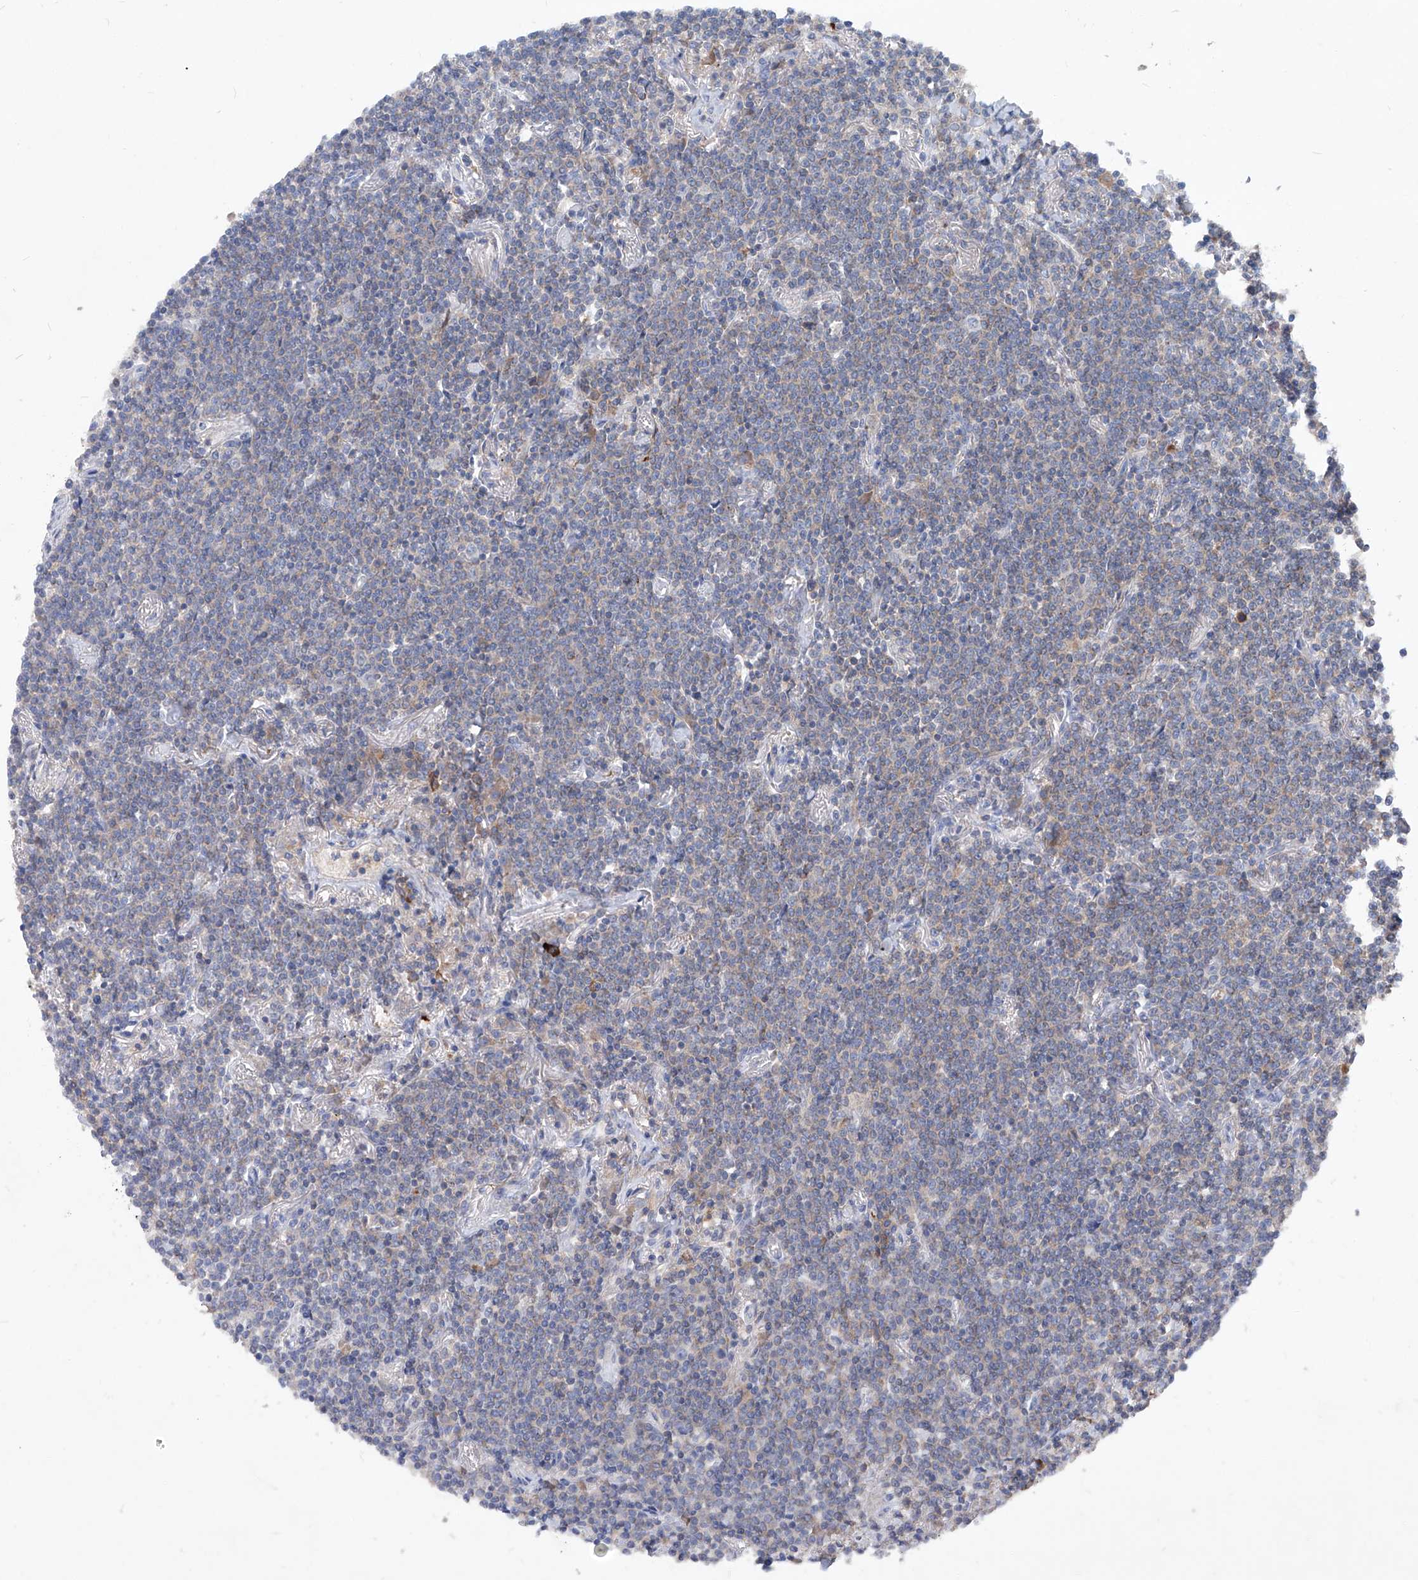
{"staining": {"intensity": "negative", "quantity": "none", "location": "none"}, "tissue": "lymphoma", "cell_type": "Tumor cells", "image_type": "cancer", "snomed": [{"axis": "morphology", "description": "Malignant lymphoma, non-Hodgkin's type, Low grade"}, {"axis": "topography", "description": "Lung"}], "caption": "Immunohistochemistry of low-grade malignant lymphoma, non-Hodgkin's type shows no positivity in tumor cells. (Stains: DAB immunohistochemistry with hematoxylin counter stain, Microscopy: brightfield microscopy at high magnification).", "gene": "EPHA8", "patient": {"sex": "female", "age": 71}}